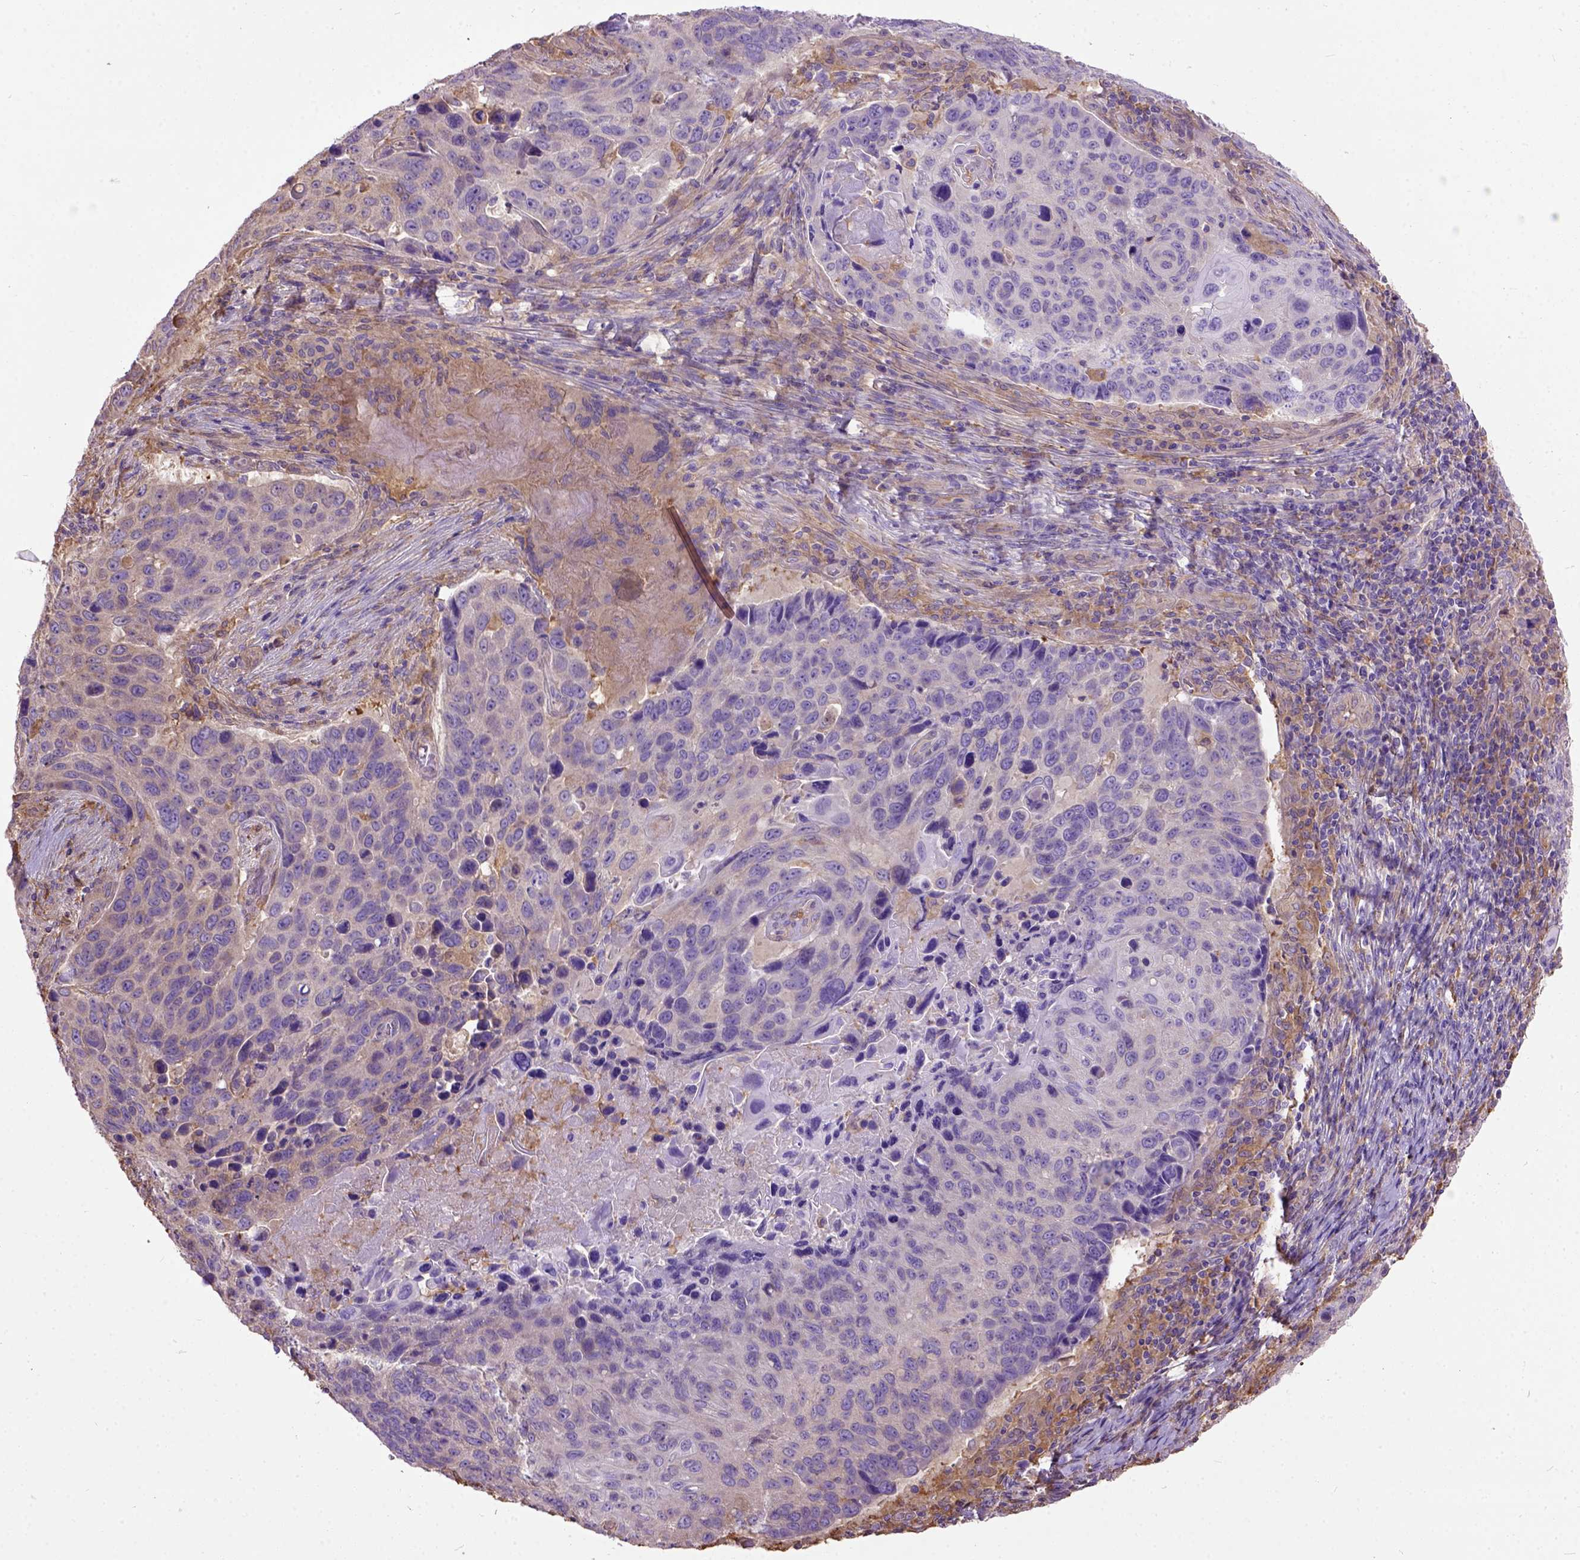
{"staining": {"intensity": "negative", "quantity": "none", "location": "none"}, "tissue": "lung cancer", "cell_type": "Tumor cells", "image_type": "cancer", "snomed": [{"axis": "morphology", "description": "Squamous cell carcinoma, NOS"}, {"axis": "topography", "description": "Lung"}], "caption": "High magnification brightfield microscopy of lung cancer stained with DAB (3,3'-diaminobenzidine) (brown) and counterstained with hematoxylin (blue): tumor cells show no significant expression.", "gene": "SEMA4F", "patient": {"sex": "male", "age": 68}}